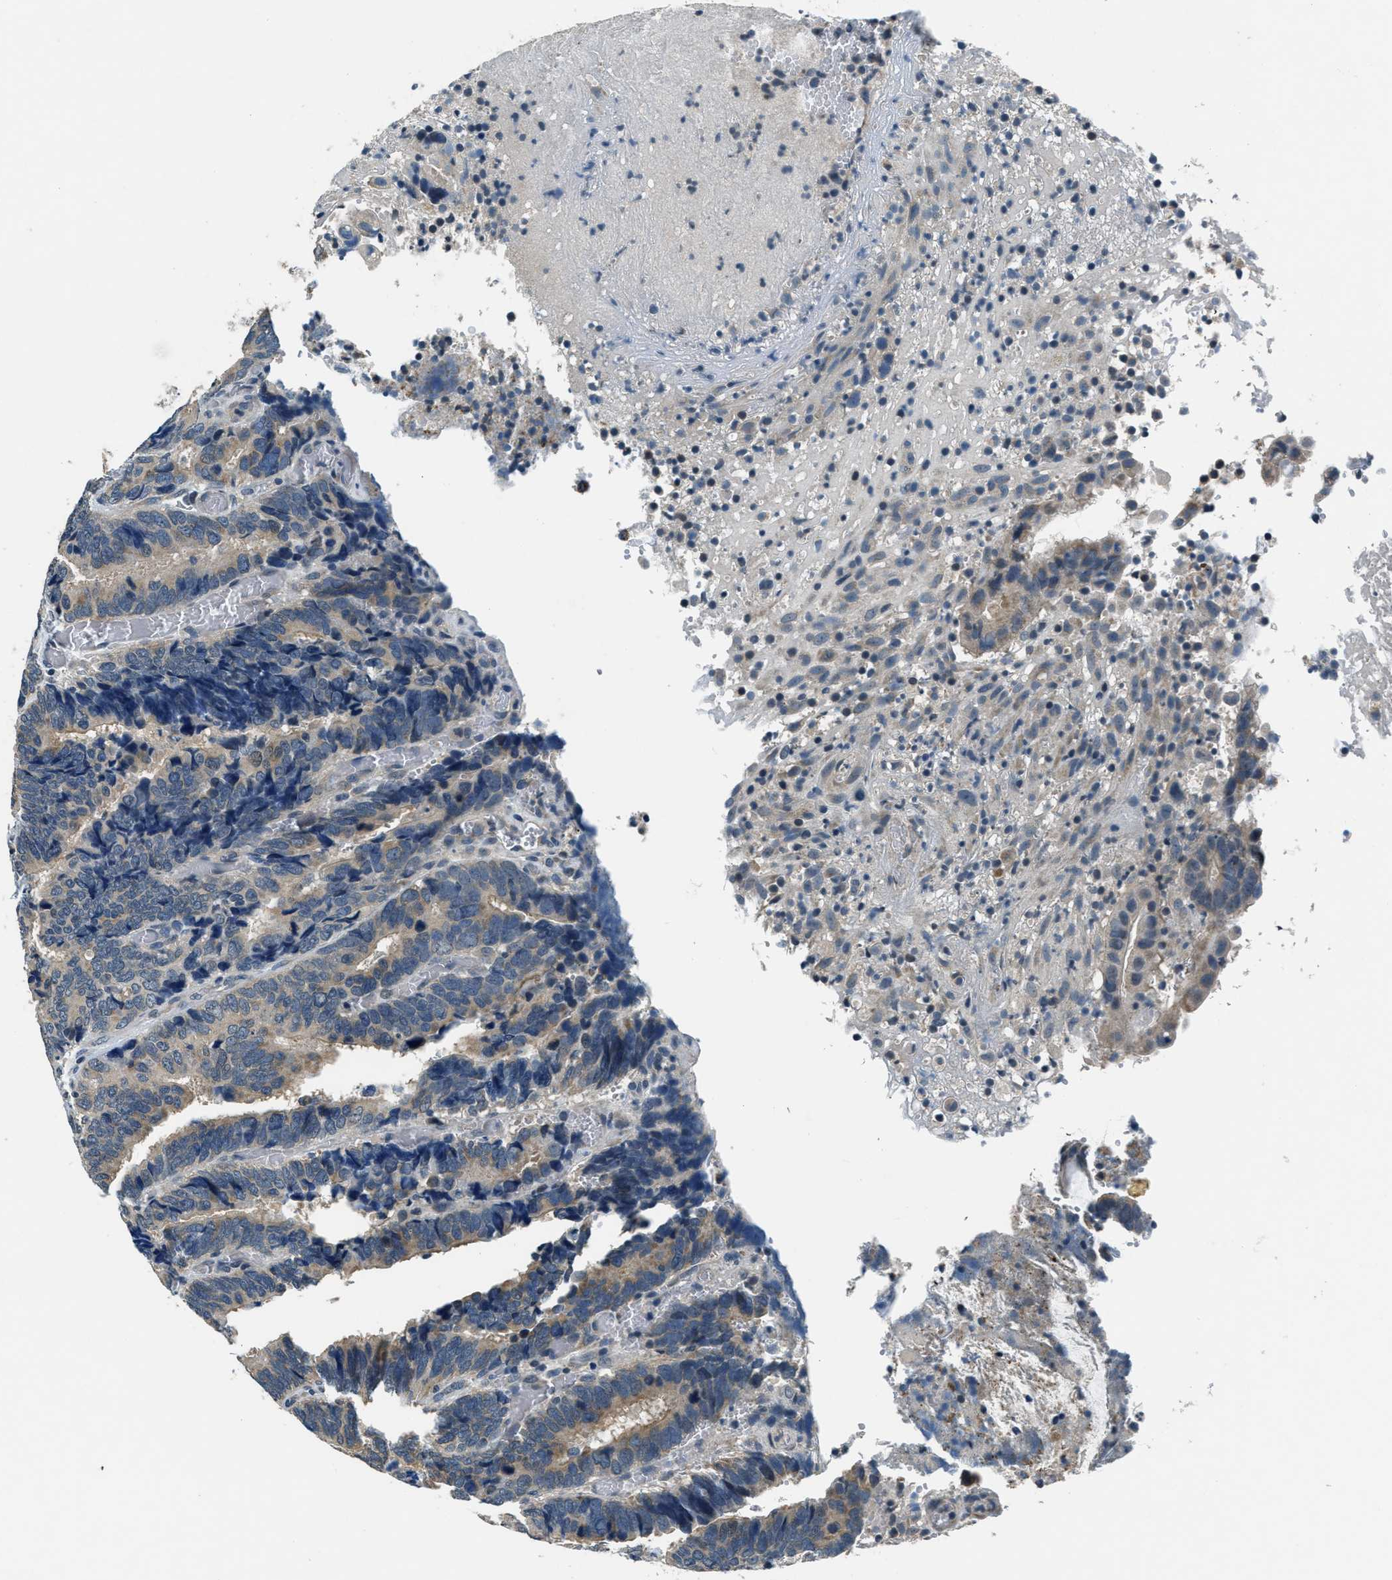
{"staining": {"intensity": "weak", "quantity": "25%-75%", "location": "cytoplasmic/membranous"}, "tissue": "colorectal cancer", "cell_type": "Tumor cells", "image_type": "cancer", "snomed": [{"axis": "morphology", "description": "Adenocarcinoma, NOS"}, {"axis": "topography", "description": "Colon"}], "caption": "Immunohistochemistry (IHC) of adenocarcinoma (colorectal) exhibits low levels of weak cytoplasmic/membranous positivity in approximately 25%-75% of tumor cells.", "gene": "NME8", "patient": {"sex": "male", "age": 72}}